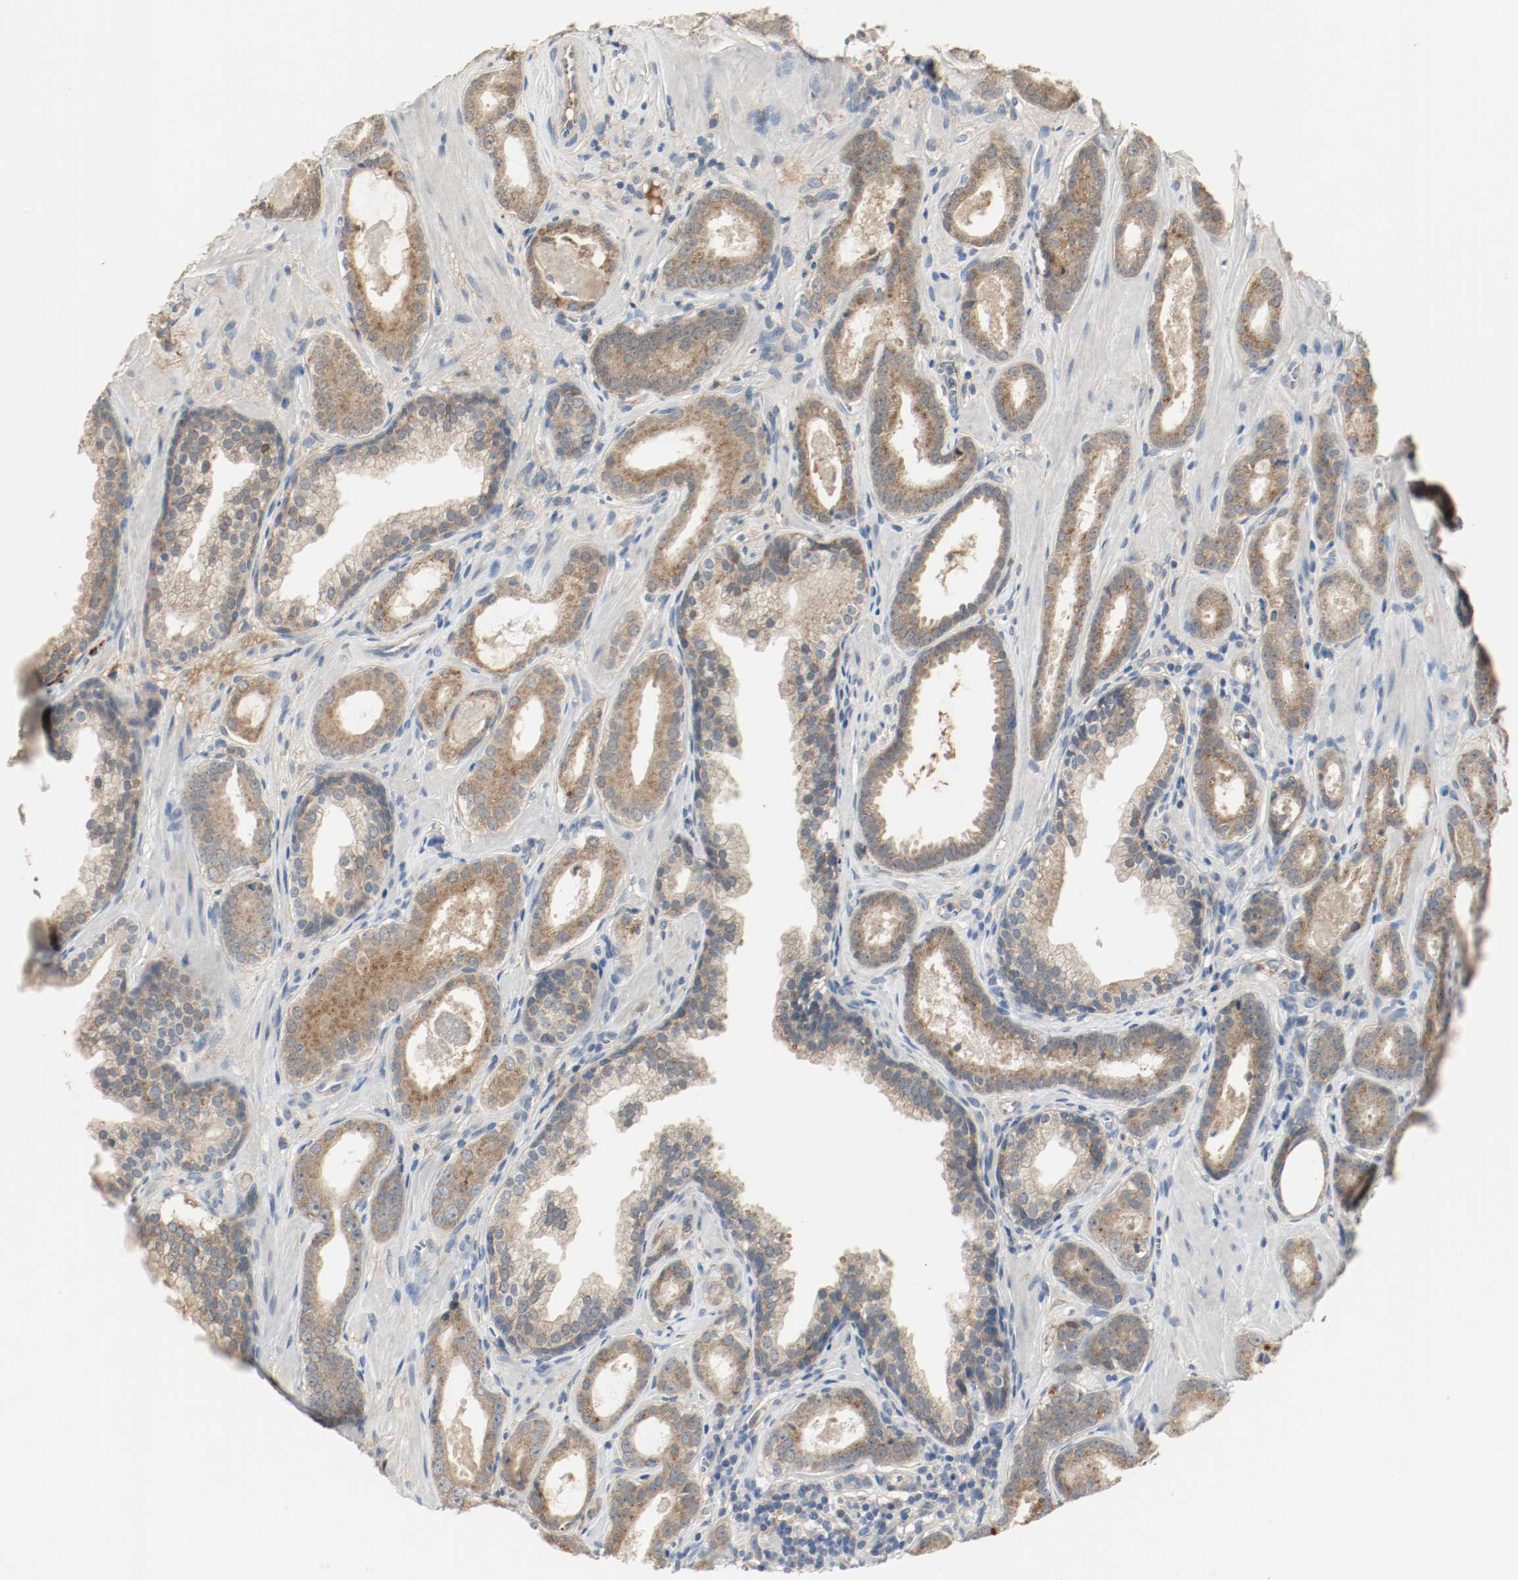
{"staining": {"intensity": "moderate", "quantity": ">75%", "location": "cytoplasmic/membranous"}, "tissue": "prostate cancer", "cell_type": "Tumor cells", "image_type": "cancer", "snomed": [{"axis": "morphology", "description": "Adenocarcinoma, Low grade"}, {"axis": "topography", "description": "Prostate"}], "caption": "Prostate cancer (adenocarcinoma (low-grade)) tissue exhibits moderate cytoplasmic/membranous positivity in approximately >75% of tumor cells, visualized by immunohistochemistry.", "gene": "MELTF", "patient": {"sex": "male", "age": 57}}